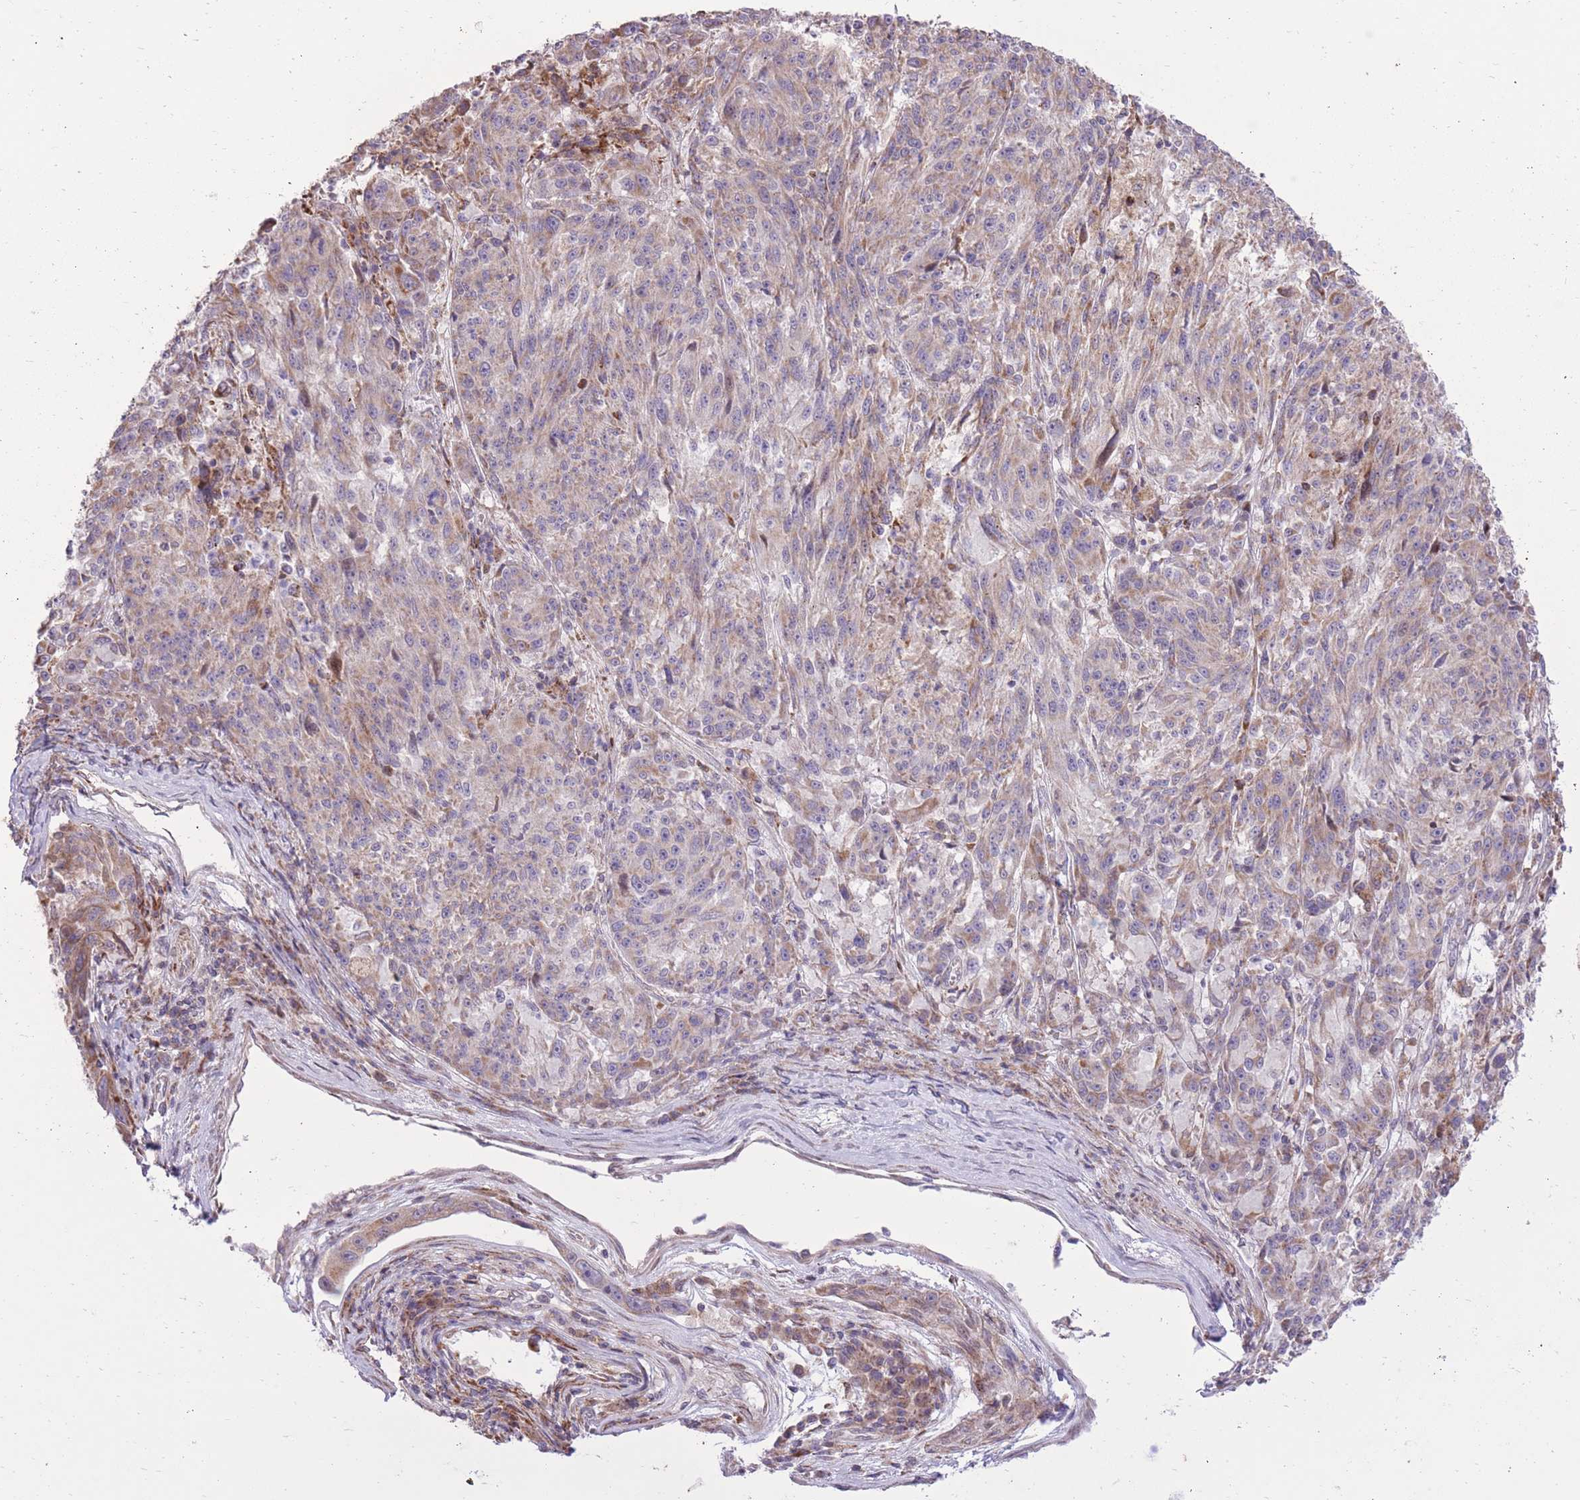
{"staining": {"intensity": "weak", "quantity": "25%-75%", "location": "cytoplasmic/membranous"}, "tissue": "melanoma", "cell_type": "Tumor cells", "image_type": "cancer", "snomed": [{"axis": "morphology", "description": "Malignant melanoma, NOS"}, {"axis": "topography", "description": "Skin"}], "caption": "Immunohistochemistry (IHC) of human melanoma reveals low levels of weak cytoplasmic/membranous expression in approximately 25%-75% of tumor cells. The staining is performed using DAB (3,3'-diaminobenzidine) brown chromogen to label protein expression. The nuclei are counter-stained blue using hematoxylin.", "gene": "SLC4A4", "patient": {"sex": "male", "age": 53}}